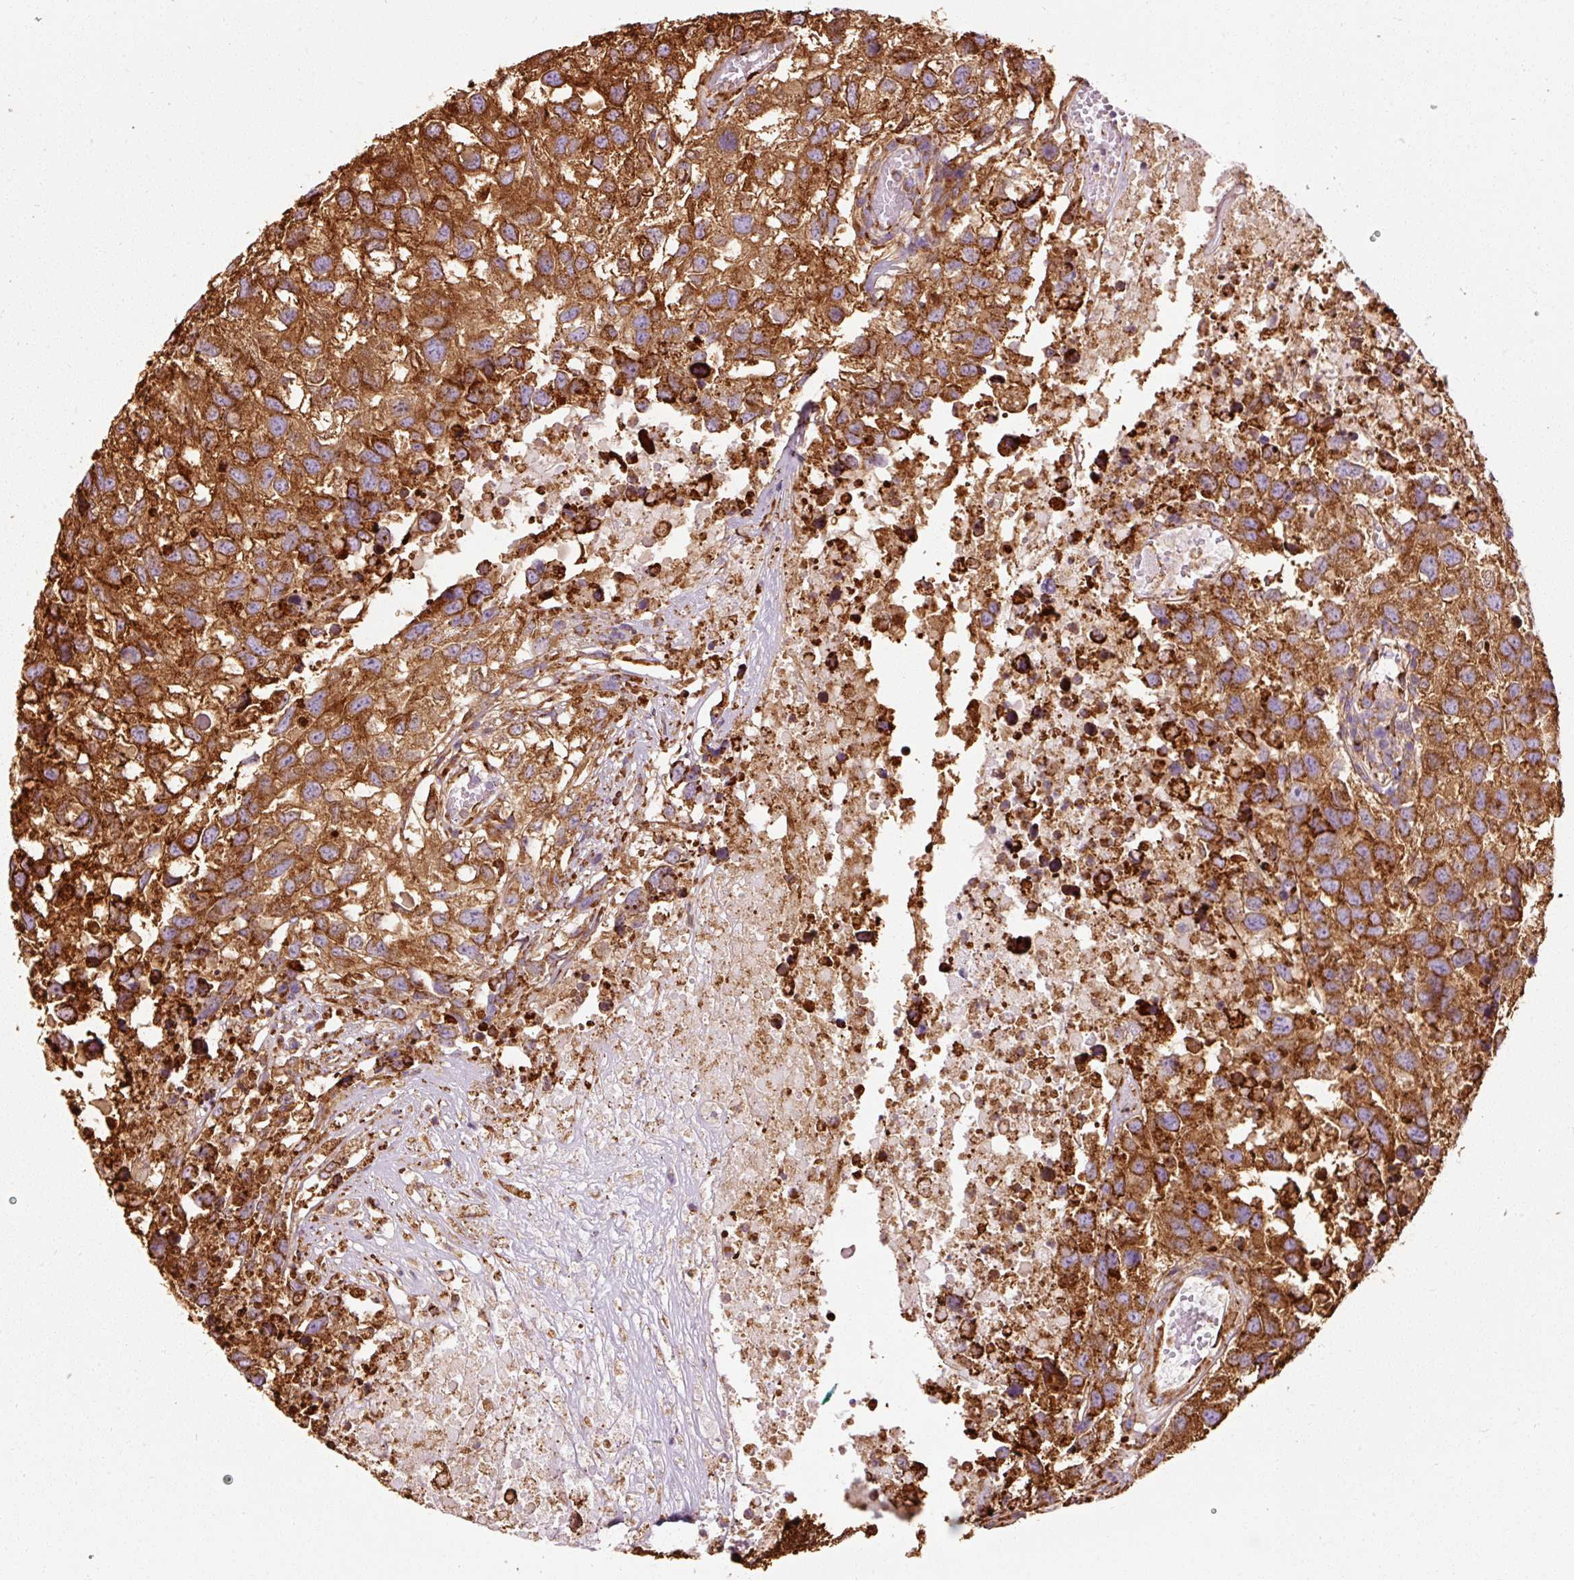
{"staining": {"intensity": "strong", "quantity": ">75%", "location": "cytoplasmic/membranous"}, "tissue": "testis cancer", "cell_type": "Tumor cells", "image_type": "cancer", "snomed": [{"axis": "morphology", "description": "Carcinoma, Embryonal, NOS"}, {"axis": "topography", "description": "Testis"}], "caption": "Brown immunohistochemical staining in human embryonal carcinoma (testis) displays strong cytoplasmic/membranous staining in about >75% of tumor cells. (DAB (3,3'-diaminobenzidine) IHC, brown staining for protein, blue staining for nuclei).", "gene": "KLC1", "patient": {"sex": "male", "age": 83}}